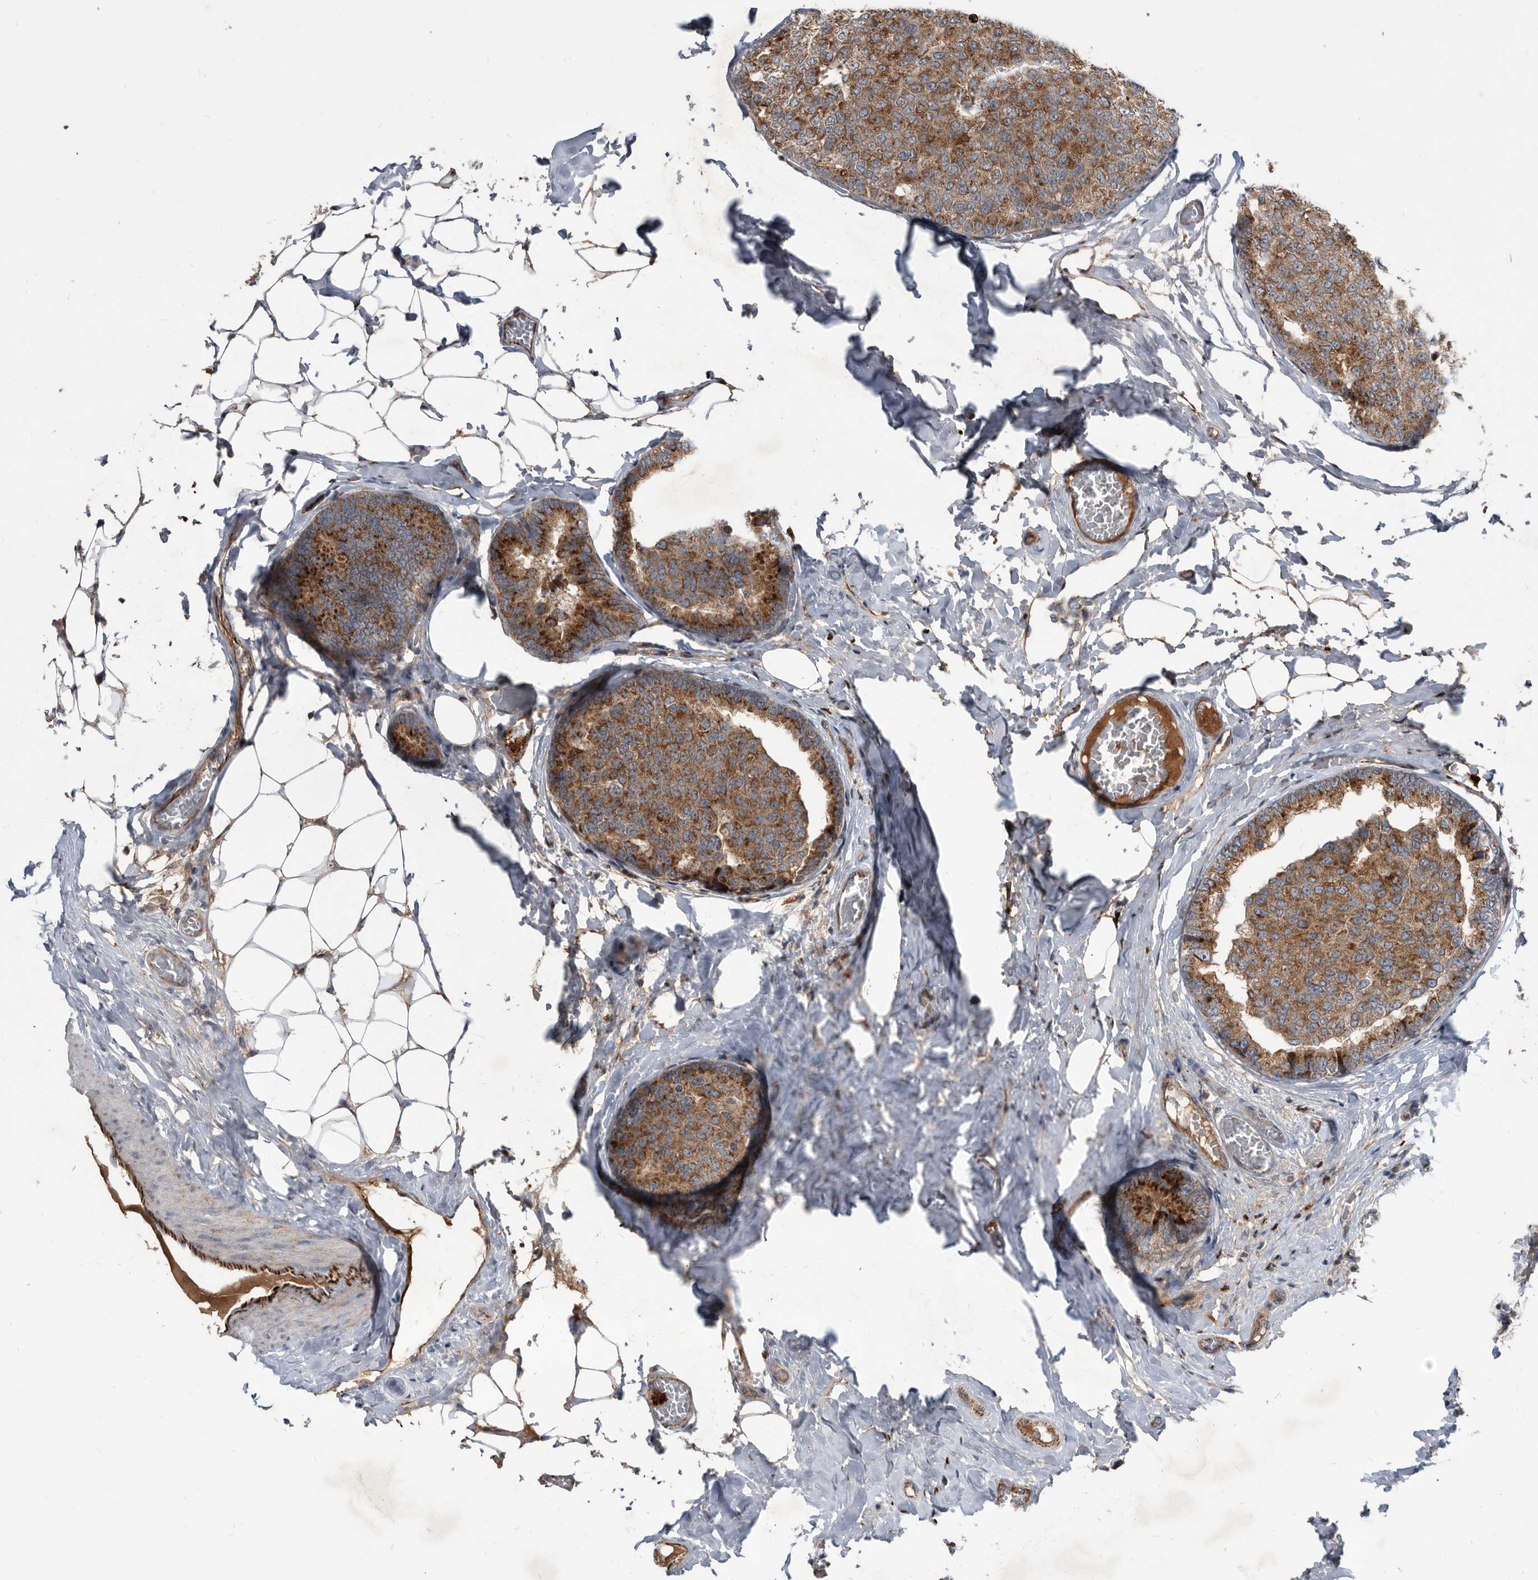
{"staining": {"intensity": "moderate", "quantity": ">75%", "location": "cytoplasmic/membranous"}, "tissue": "breast cancer", "cell_type": "Tumor cells", "image_type": "cancer", "snomed": [{"axis": "morphology", "description": "Normal tissue, NOS"}, {"axis": "morphology", "description": "Duct carcinoma"}, {"axis": "topography", "description": "Breast"}], "caption": "The photomicrograph displays a brown stain indicating the presence of a protein in the cytoplasmic/membranous of tumor cells in breast intraductal carcinoma.", "gene": "PI15", "patient": {"sex": "female", "age": 43}}